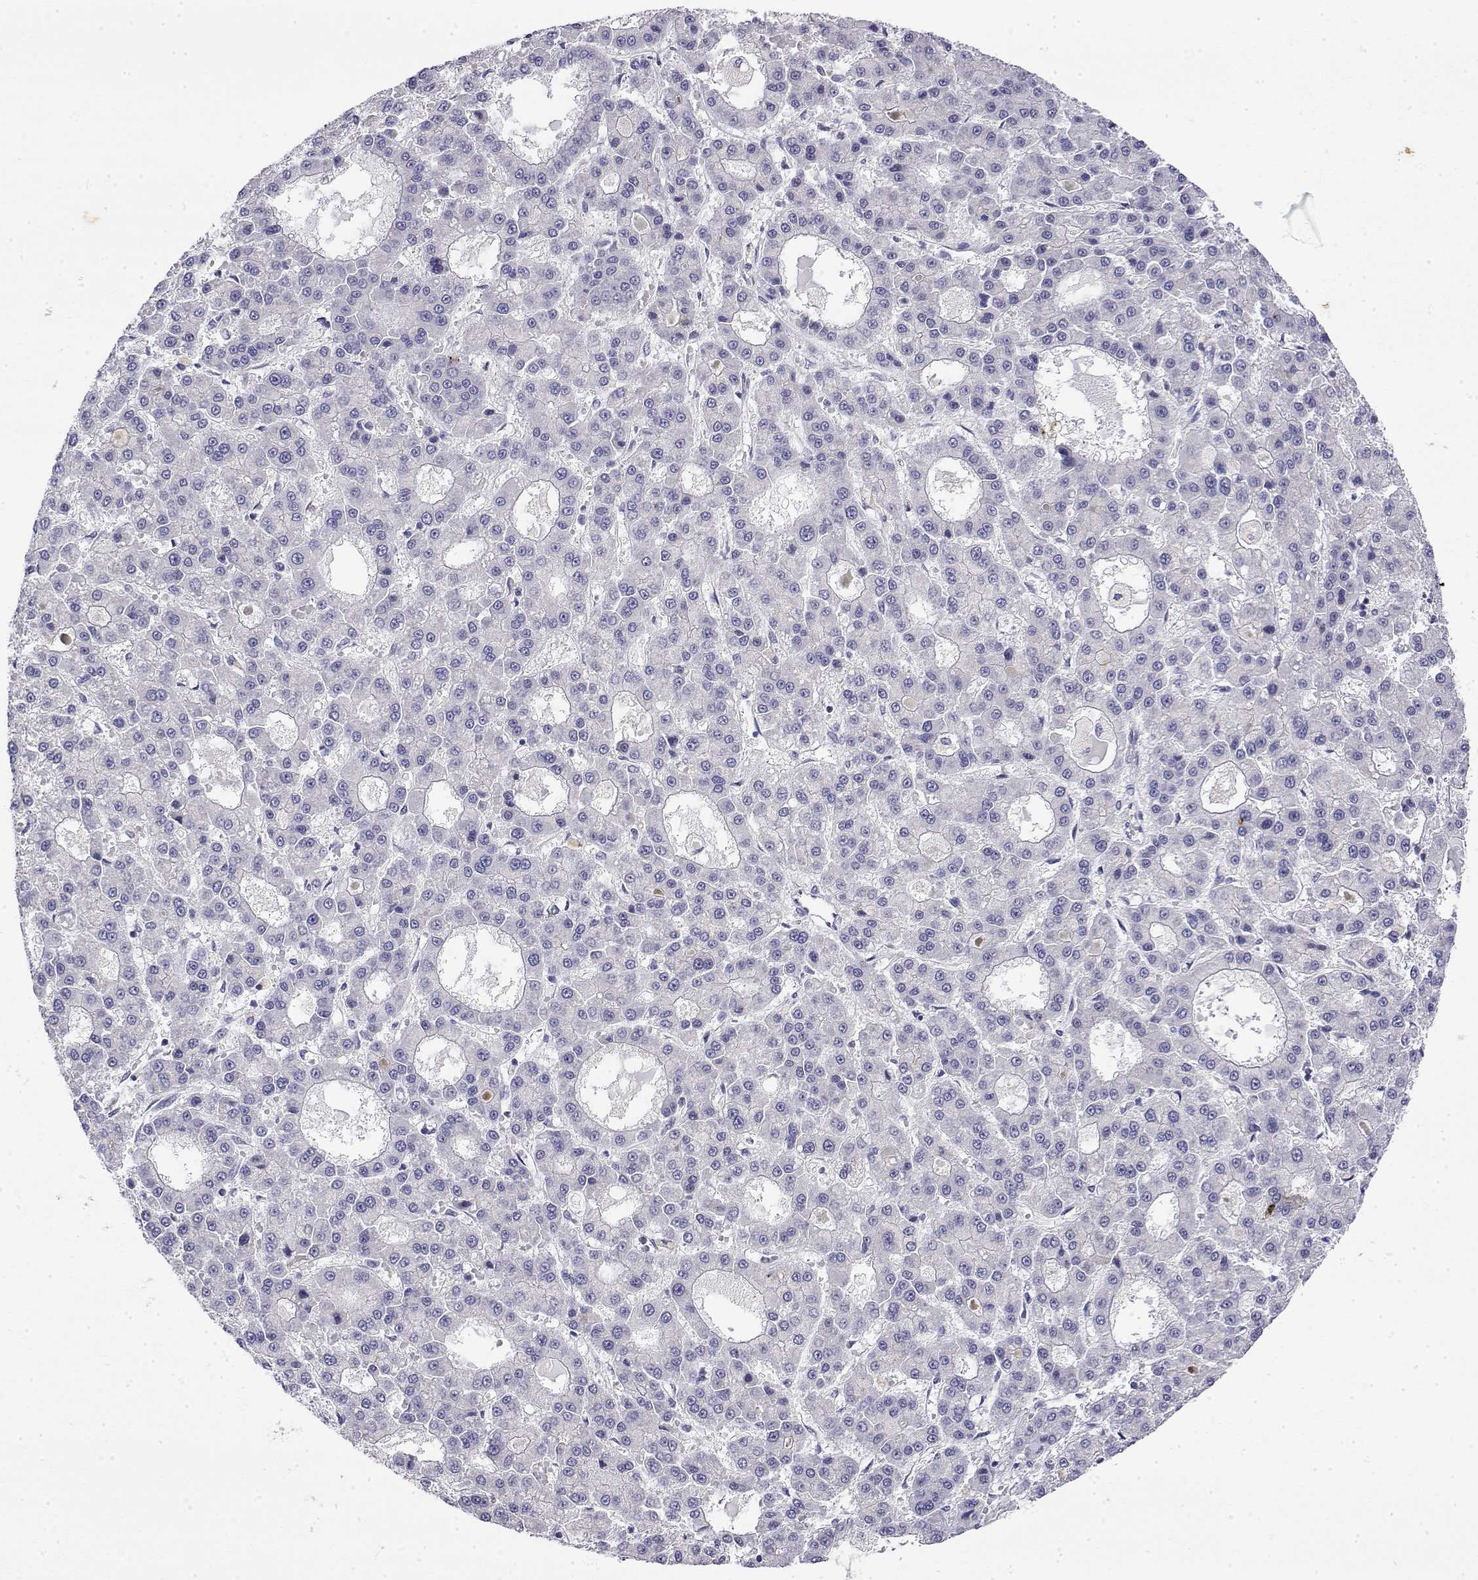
{"staining": {"intensity": "negative", "quantity": "none", "location": "none"}, "tissue": "liver cancer", "cell_type": "Tumor cells", "image_type": "cancer", "snomed": [{"axis": "morphology", "description": "Carcinoma, Hepatocellular, NOS"}, {"axis": "topography", "description": "Liver"}], "caption": "Tumor cells are negative for protein expression in human liver cancer (hepatocellular carcinoma).", "gene": "LY6D", "patient": {"sex": "male", "age": 70}}